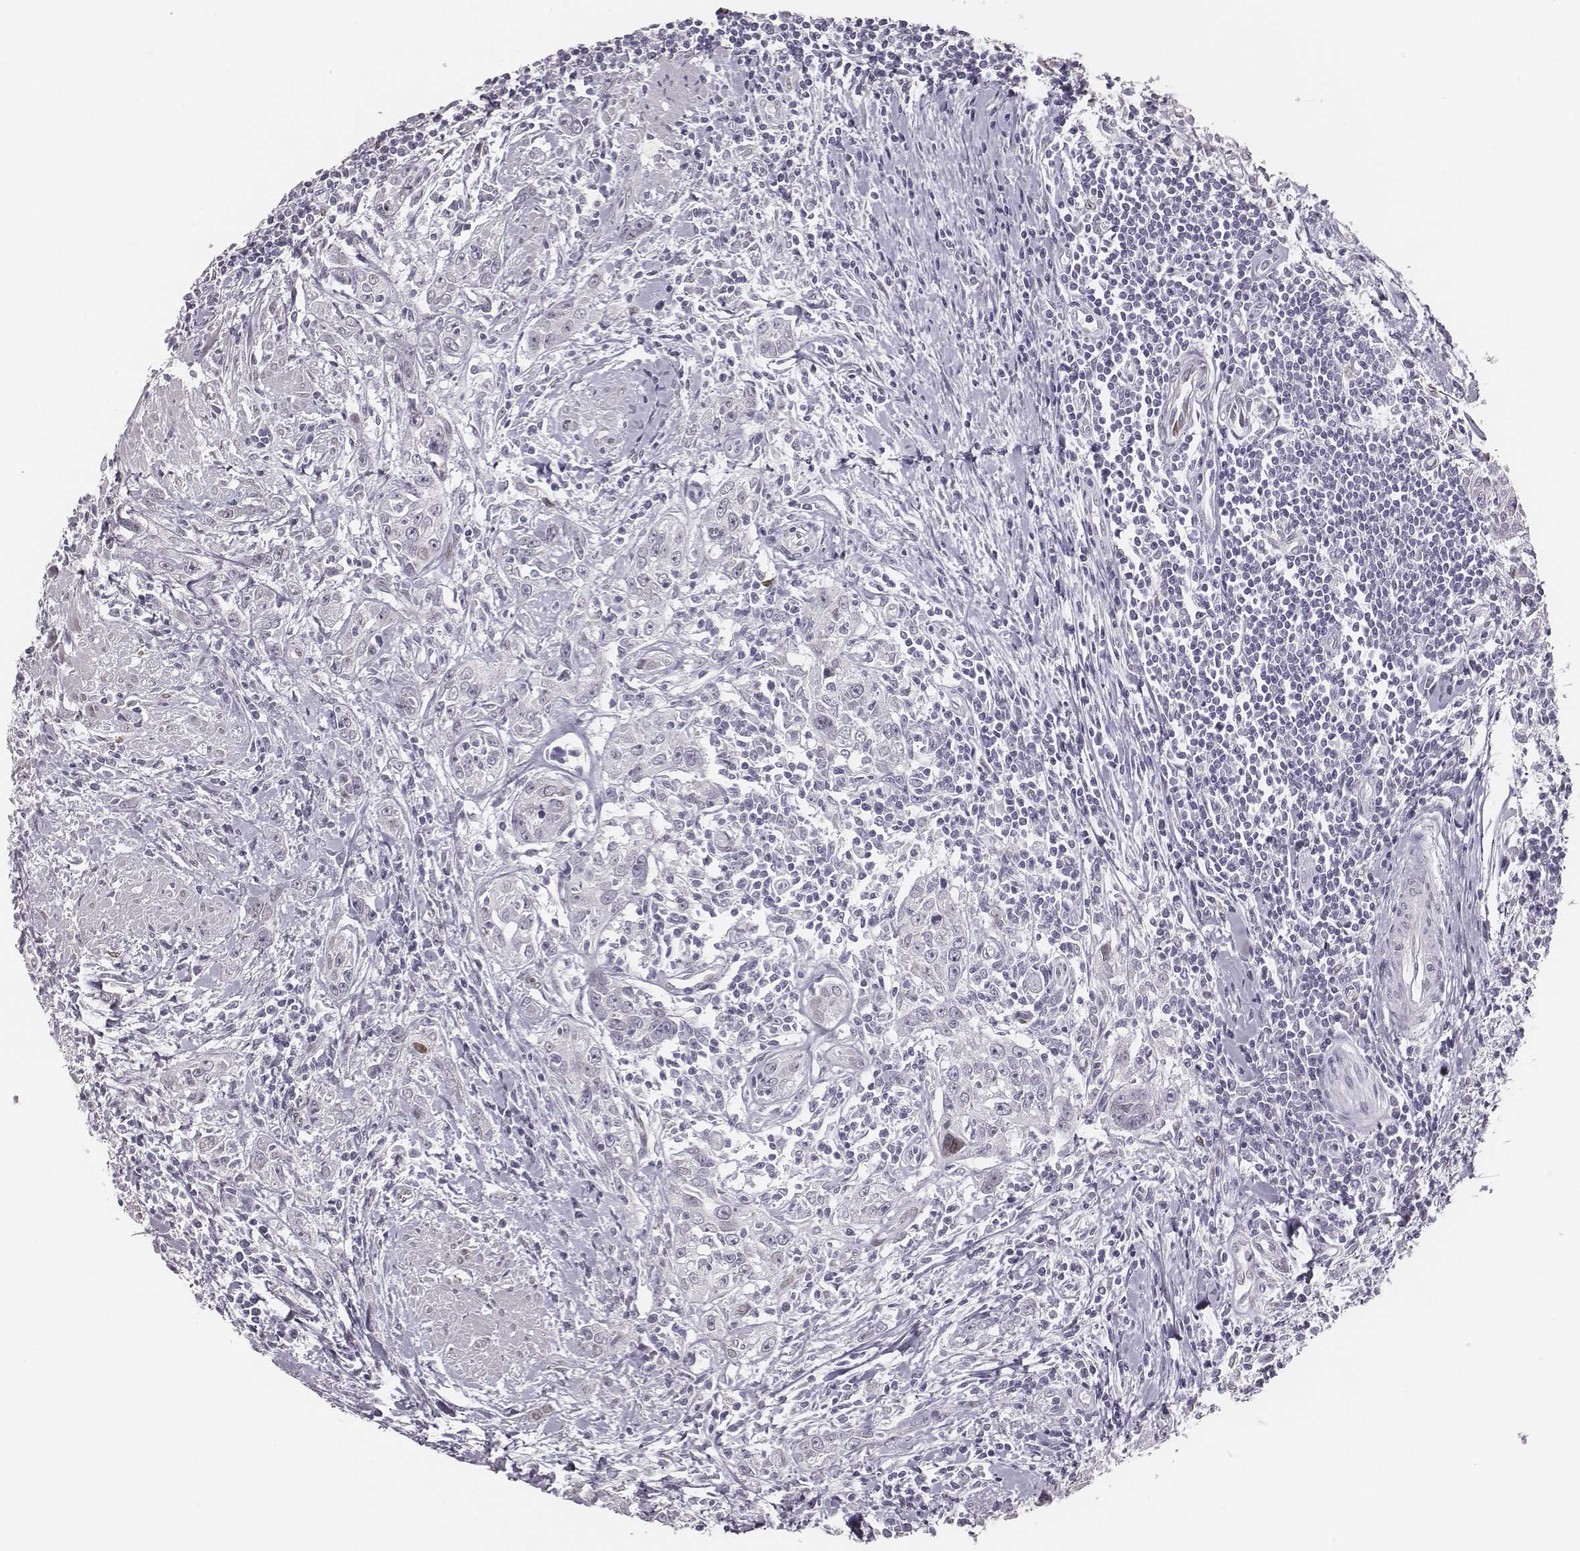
{"staining": {"intensity": "negative", "quantity": "none", "location": "none"}, "tissue": "urothelial cancer", "cell_type": "Tumor cells", "image_type": "cancer", "snomed": [{"axis": "morphology", "description": "Urothelial carcinoma, High grade"}, {"axis": "topography", "description": "Urinary bladder"}], "caption": "Urothelial carcinoma (high-grade) stained for a protein using immunohistochemistry (IHC) exhibits no expression tumor cells.", "gene": "ADGRF4", "patient": {"sex": "male", "age": 83}}